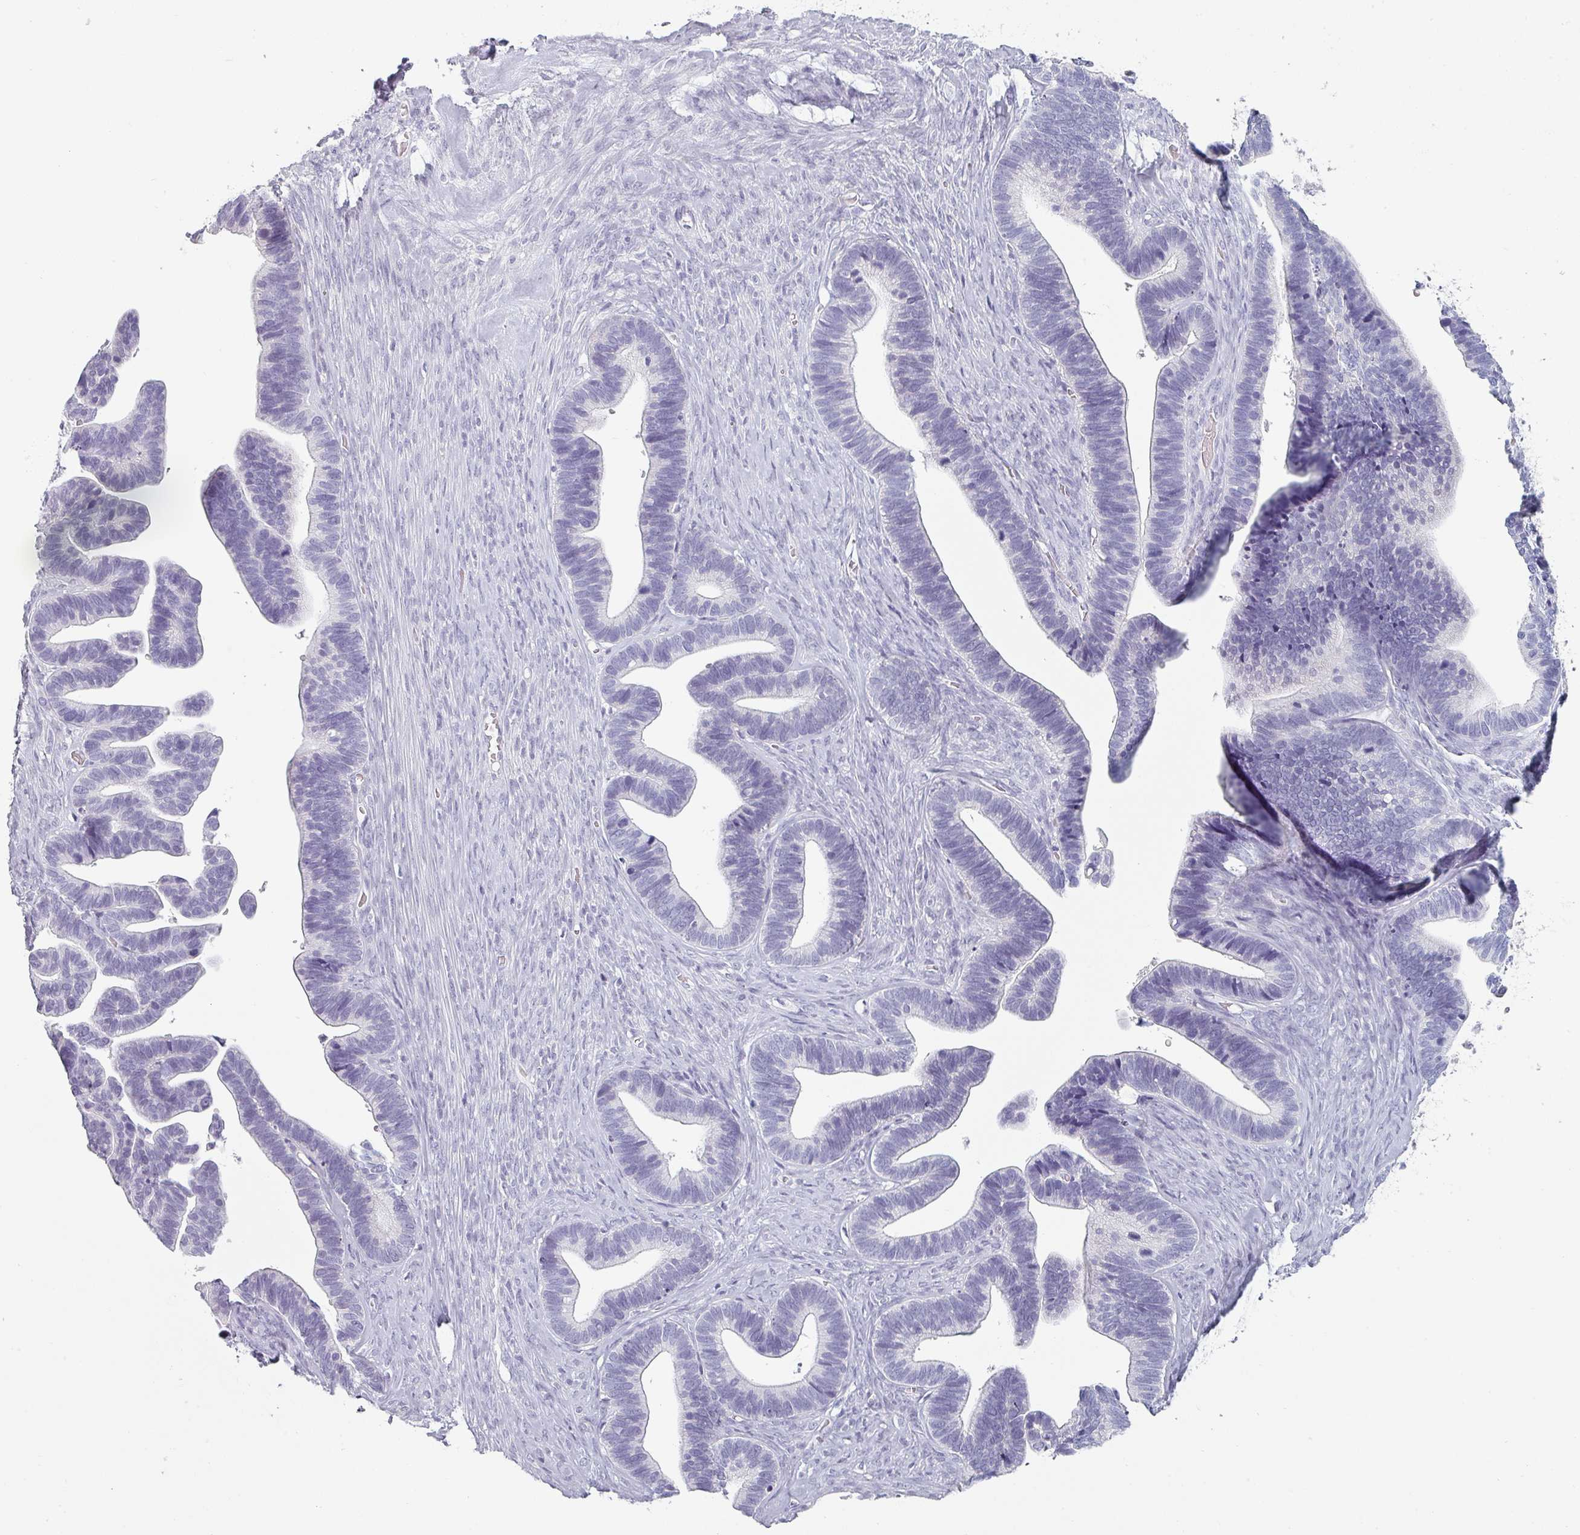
{"staining": {"intensity": "negative", "quantity": "none", "location": "none"}, "tissue": "ovarian cancer", "cell_type": "Tumor cells", "image_type": "cancer", "snomed": [{"axis": "morphology", "description": "Cystadenocarcinoma, serous, NOS"}, {"axis": "topography", "description": "Ovary"}], "caption": "Ovarian cancer stained for a protein using immunohistochemistry exhibits no expression tumor cells.", "gene": "SFTPA1", "patient": {"sex": "female", "age": 56}}